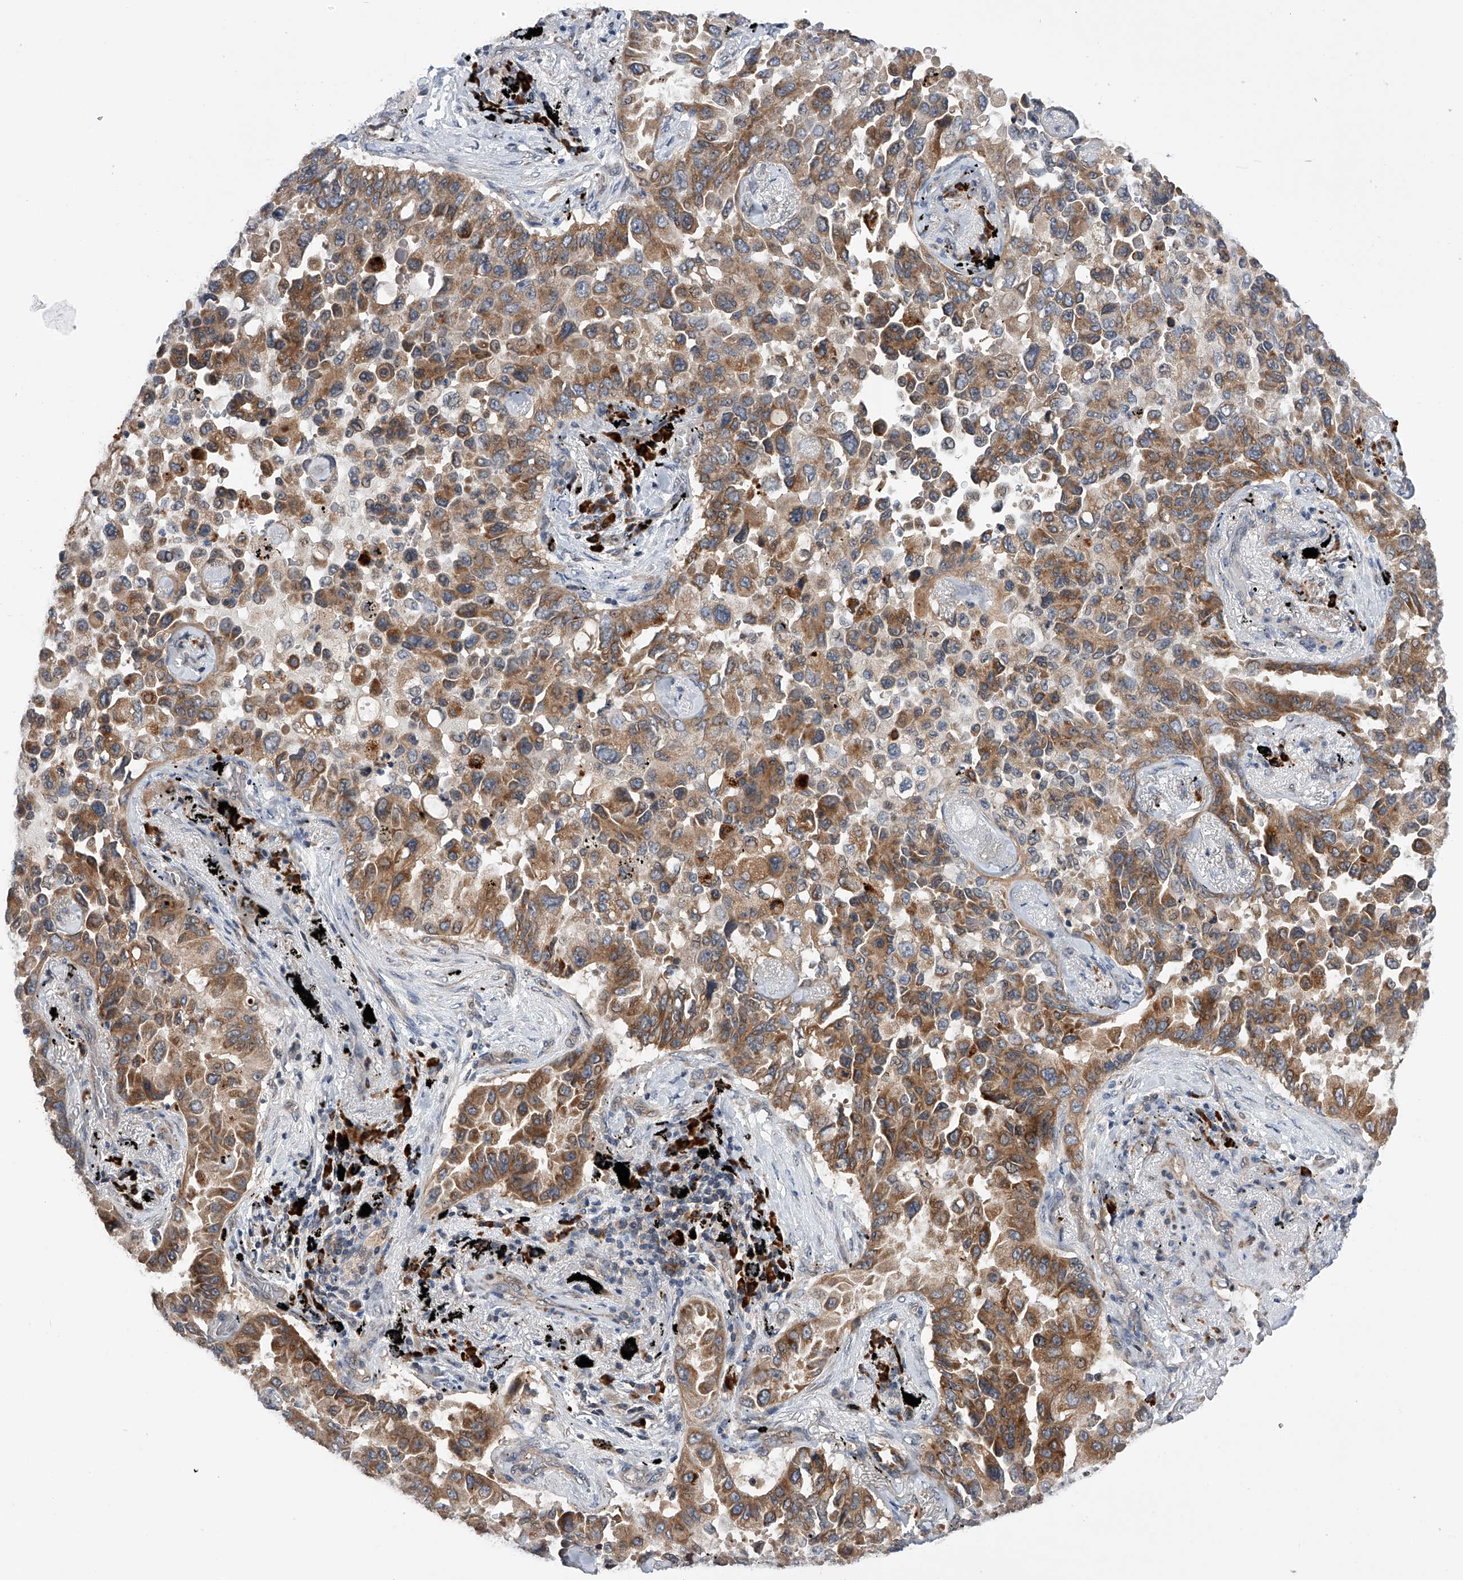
{"staining": {"intensity": "moderate", "quantity": ">75%", "location": "cytoplasmic/membranous"}, "tissue": "lung cancer", "cell_type": "Tumor cells", "image_type": "cancer", "snomed": [{"axis": "morphology", "description": "Adenocarcinoma, NOS"}, {"axis": "topography", "description": "Lung"}], "caption": "Lung cancer tissue demonstrates moderate cytoplasmic/membranous staining in approximately >75% of tumor cells, visualized by immunohistochemistry. Using DAB (3,3'-diaminobenzidine) (brown) and hematoxylin (blue) stains, captured at high magnification using brightfield microscopy.", "gene": "SPOCK1", "patient": {"sex": "female", "age": 67}}